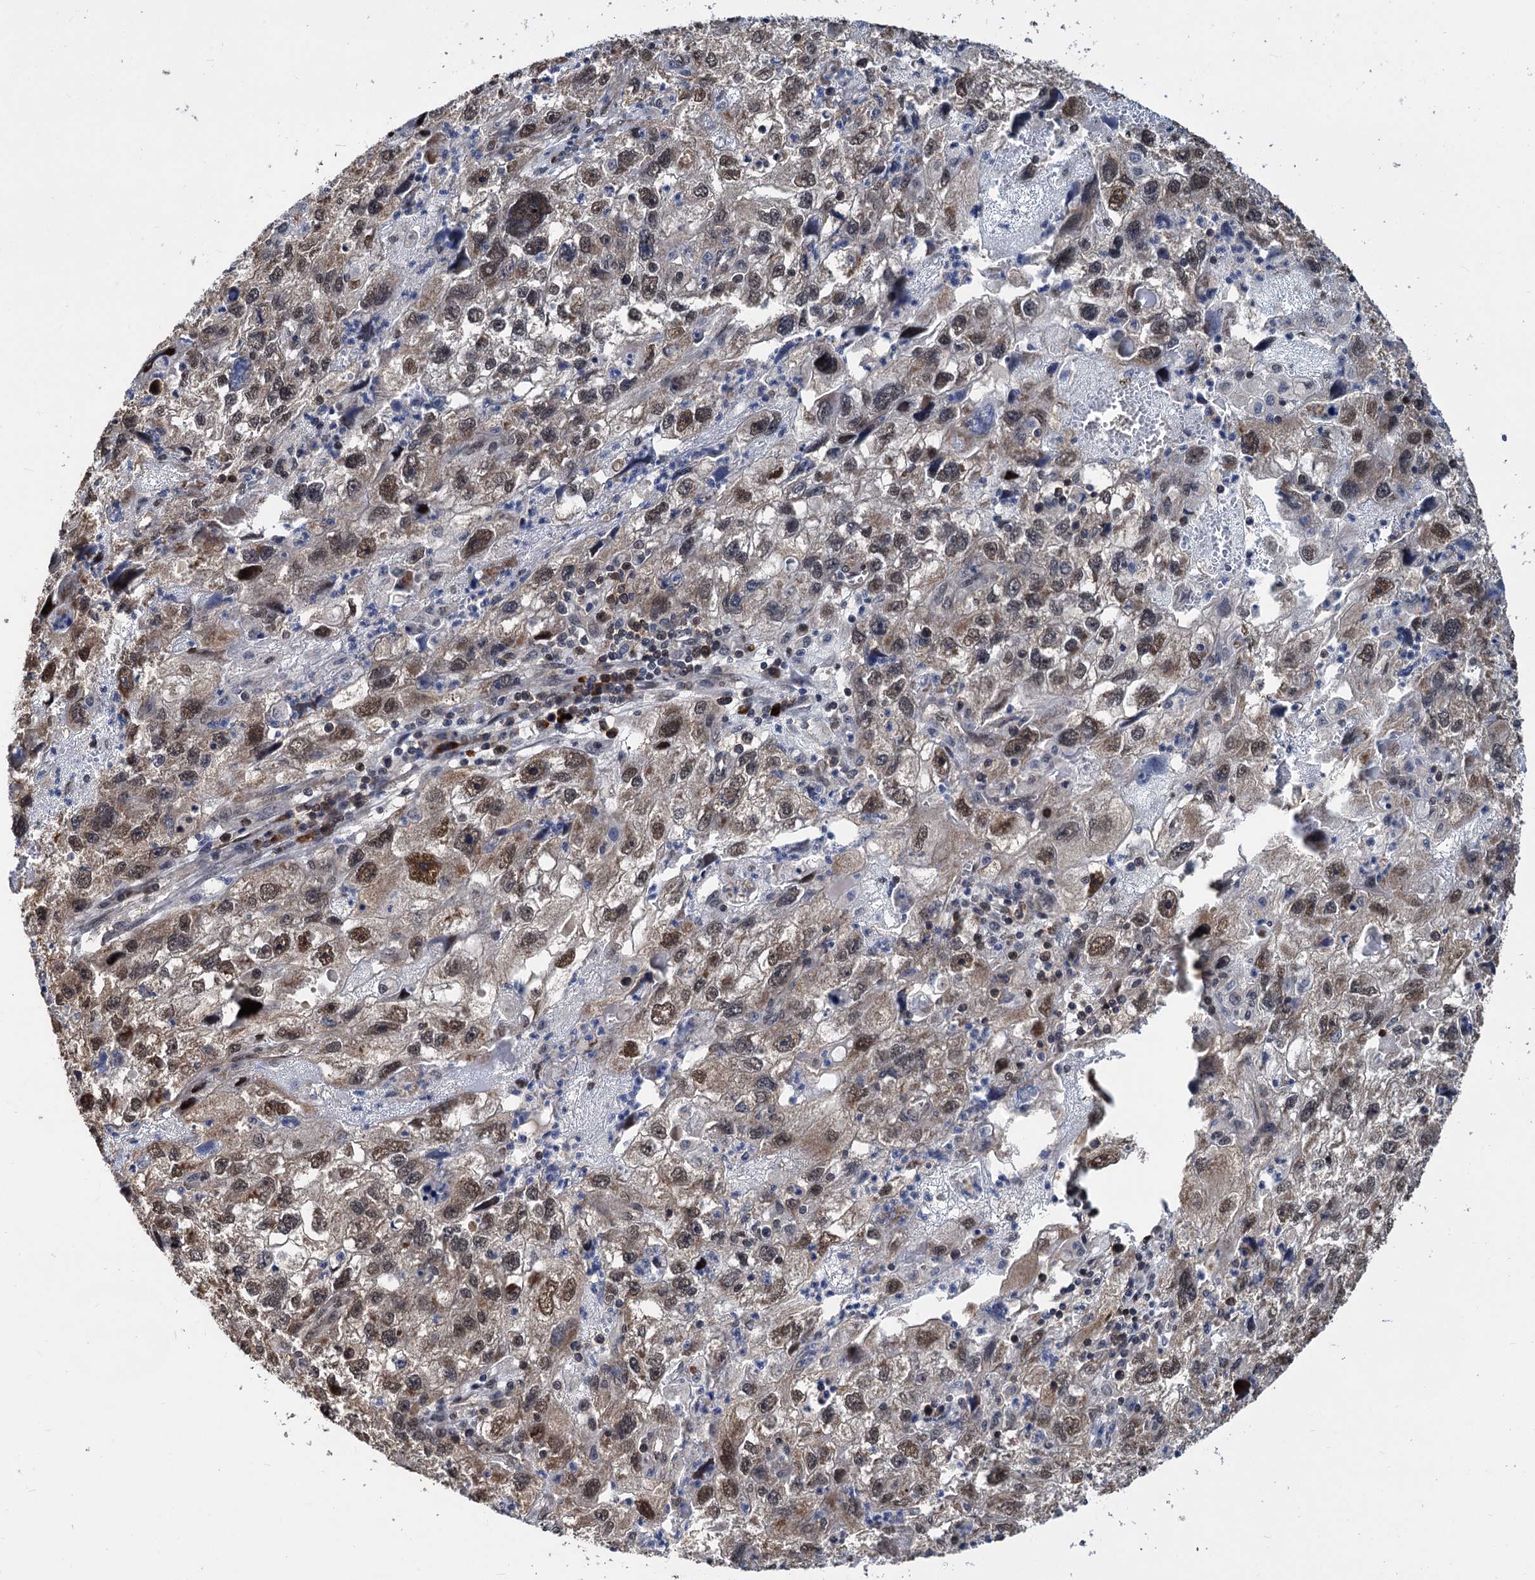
{"staining": {"intensity": "moderate", "quantity": ">75%", "location": "nuclear"}, "tissue": "endometrial cancer", "cell_type": "Tumor cells", "image_type": "cancer", "snomed": [{"axis": "morphology", "description": "Adenocarcinoma, NOS"}, {"axis": "topography", "description": "Endometrium"}], "caption": "High-magnification brightfield microscopy of endometrial cancer stained with DAB (brown) and counterstained with hematoxylin (blue). tumor cells exhibit moderate nuclear expression is seen in about>75% of cells.", "gene": "PSMD4", "patient": {"sex": "female", "age": 49}}